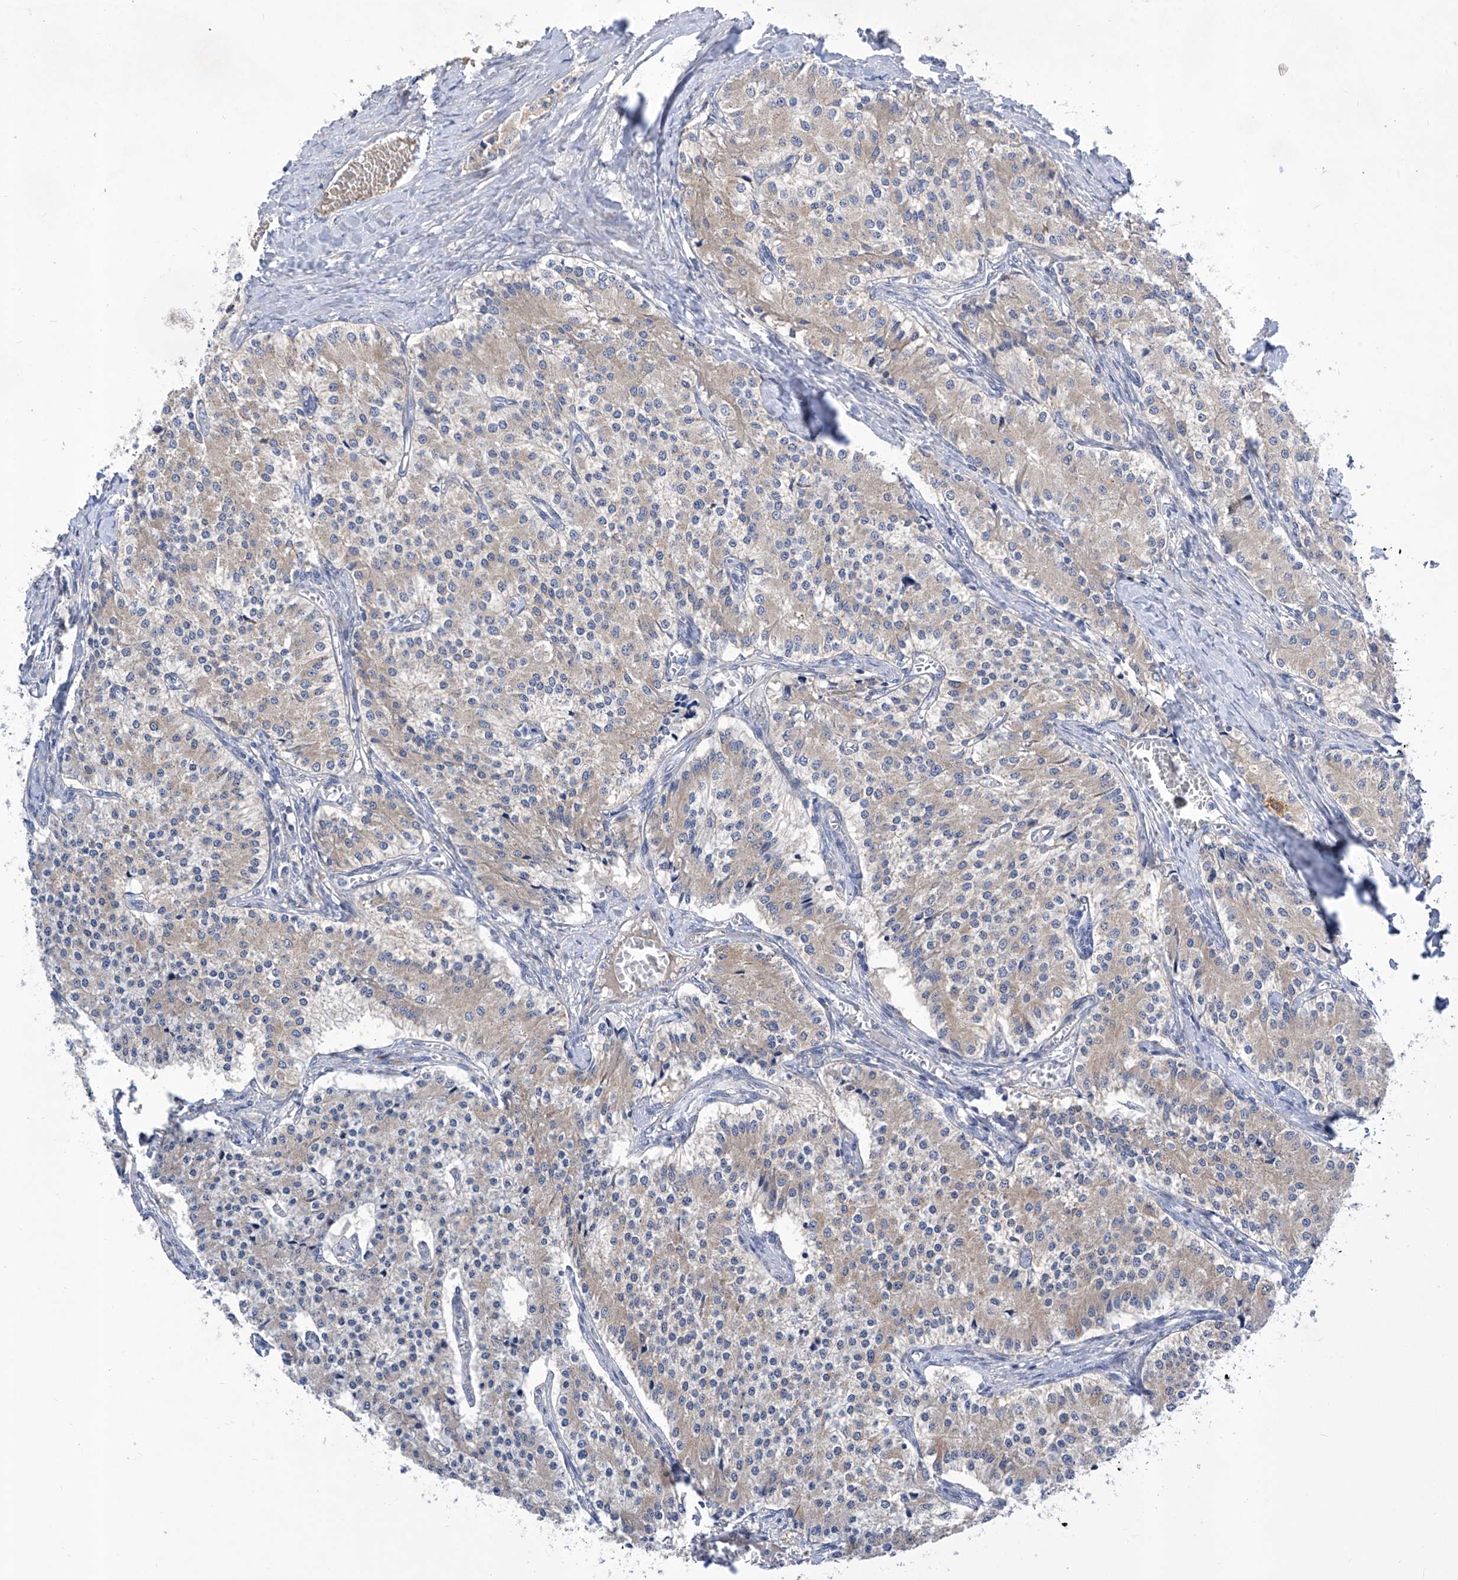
{"staining": {"intensity": "weak", "quantity": "<25%", "location": "cytoplasmic/membranous"}, "tissue": "carcinoid", "cell_type": "Tumor cells", "image_type": "cancer", "snomed": [{"axis": "morphology", "description": "Carcinoid, malignant, NOS"}, {"axis": "topography", "description": "Colon"}], "caption": "This is a image of immunohistochemistry staining of carcinoid, which shows no positivity in tumor cells.", "gene": "SRBD1", "patient": {"sex": "female", "age": 52}}